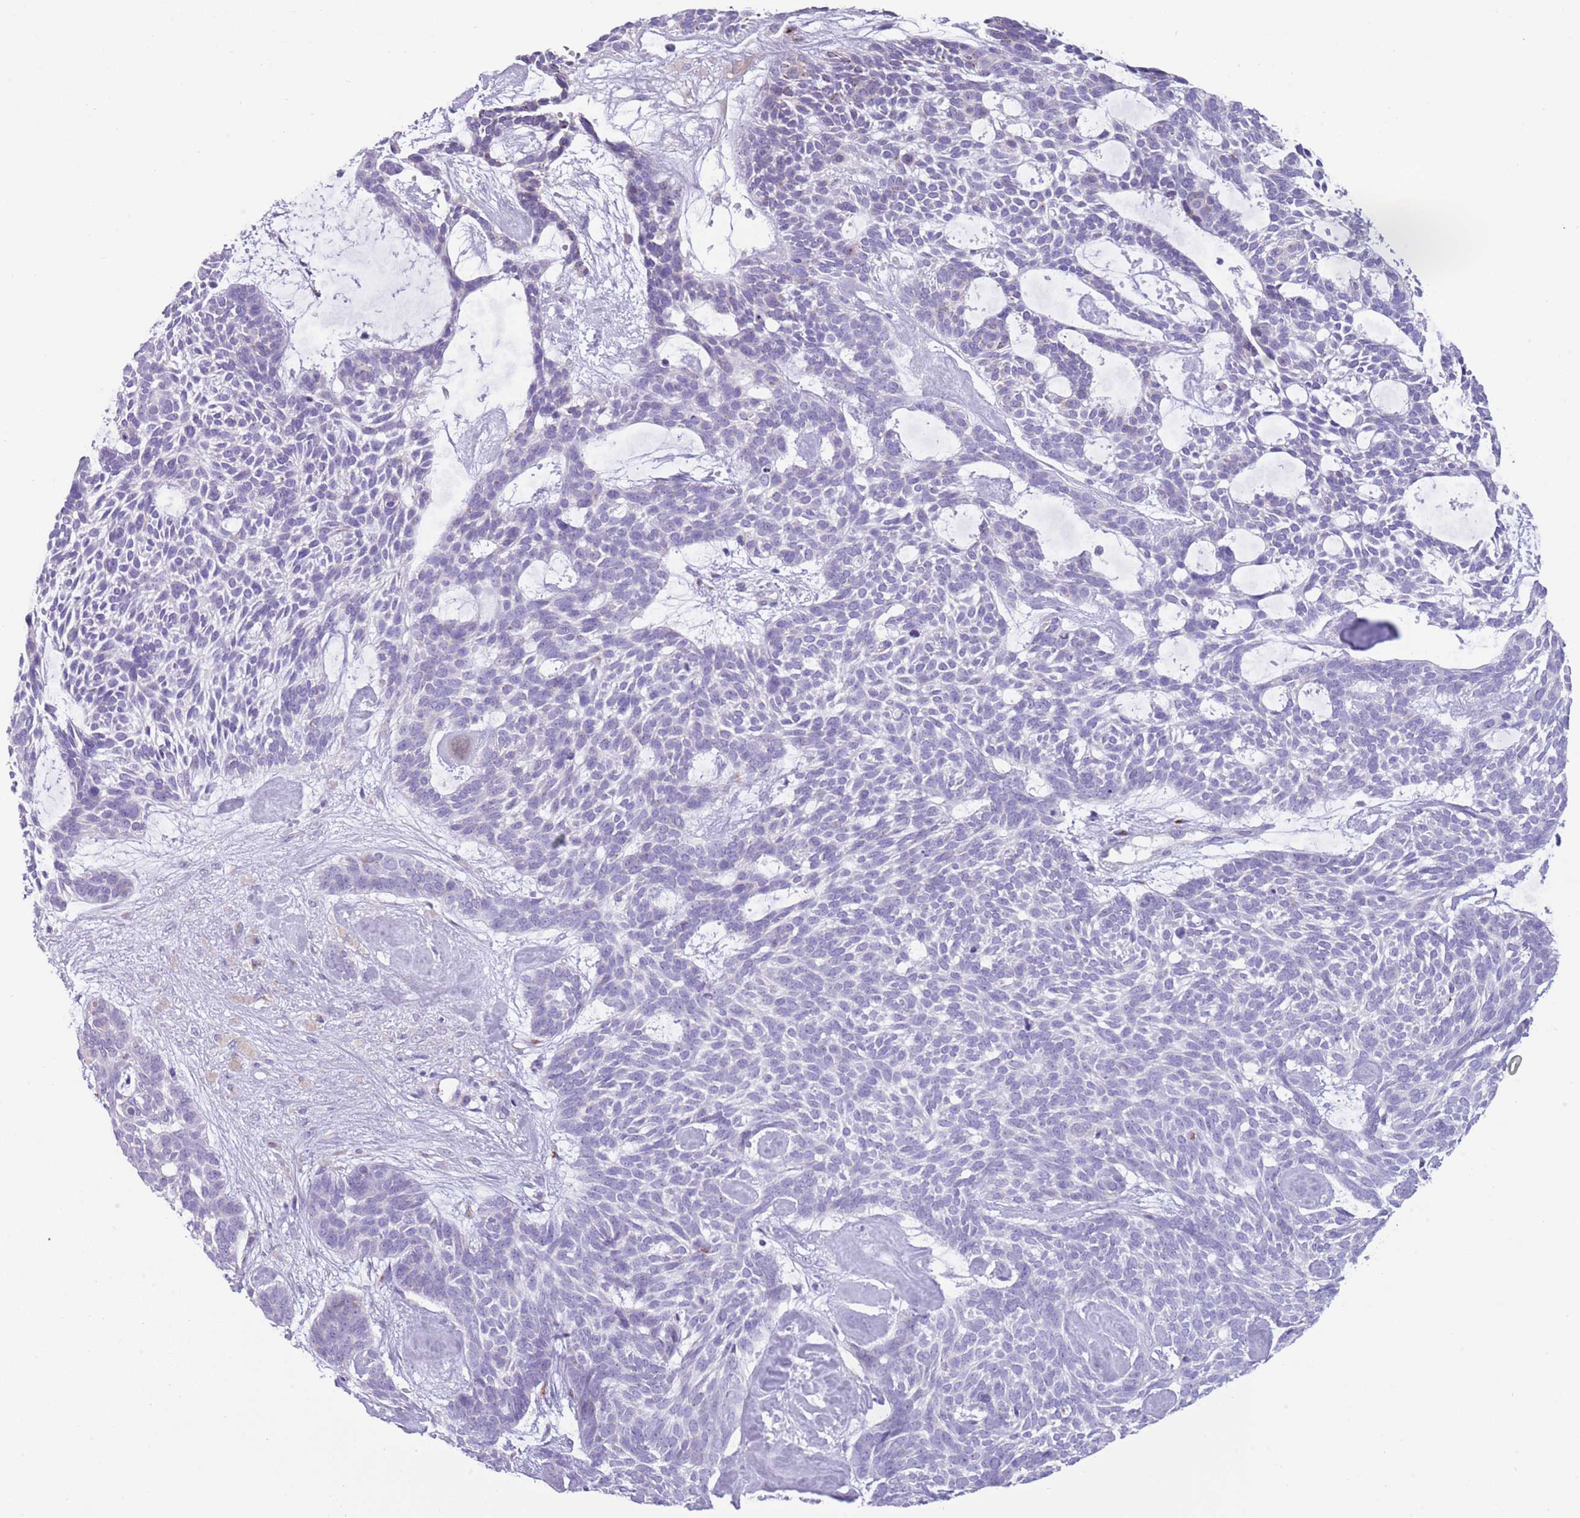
{"staining": {"intensity": "negative", "quantity": "none", "location": "none"}, "tissue": "skin cancer", "cell_type": "Tumor cells", "image_type": "cancer", "snomed": [{"axis": "morphology", "description": "Basal cell carcinoma"}, {"axis": "topography", "description": "Skin"}], "caption": "Immunohistochemical staining of human skin basal cell carcinoma exhibits no significant positivity in tumor cells.", "gene": "NBPF6", "patient": {"sex": "male", "age": 61}}